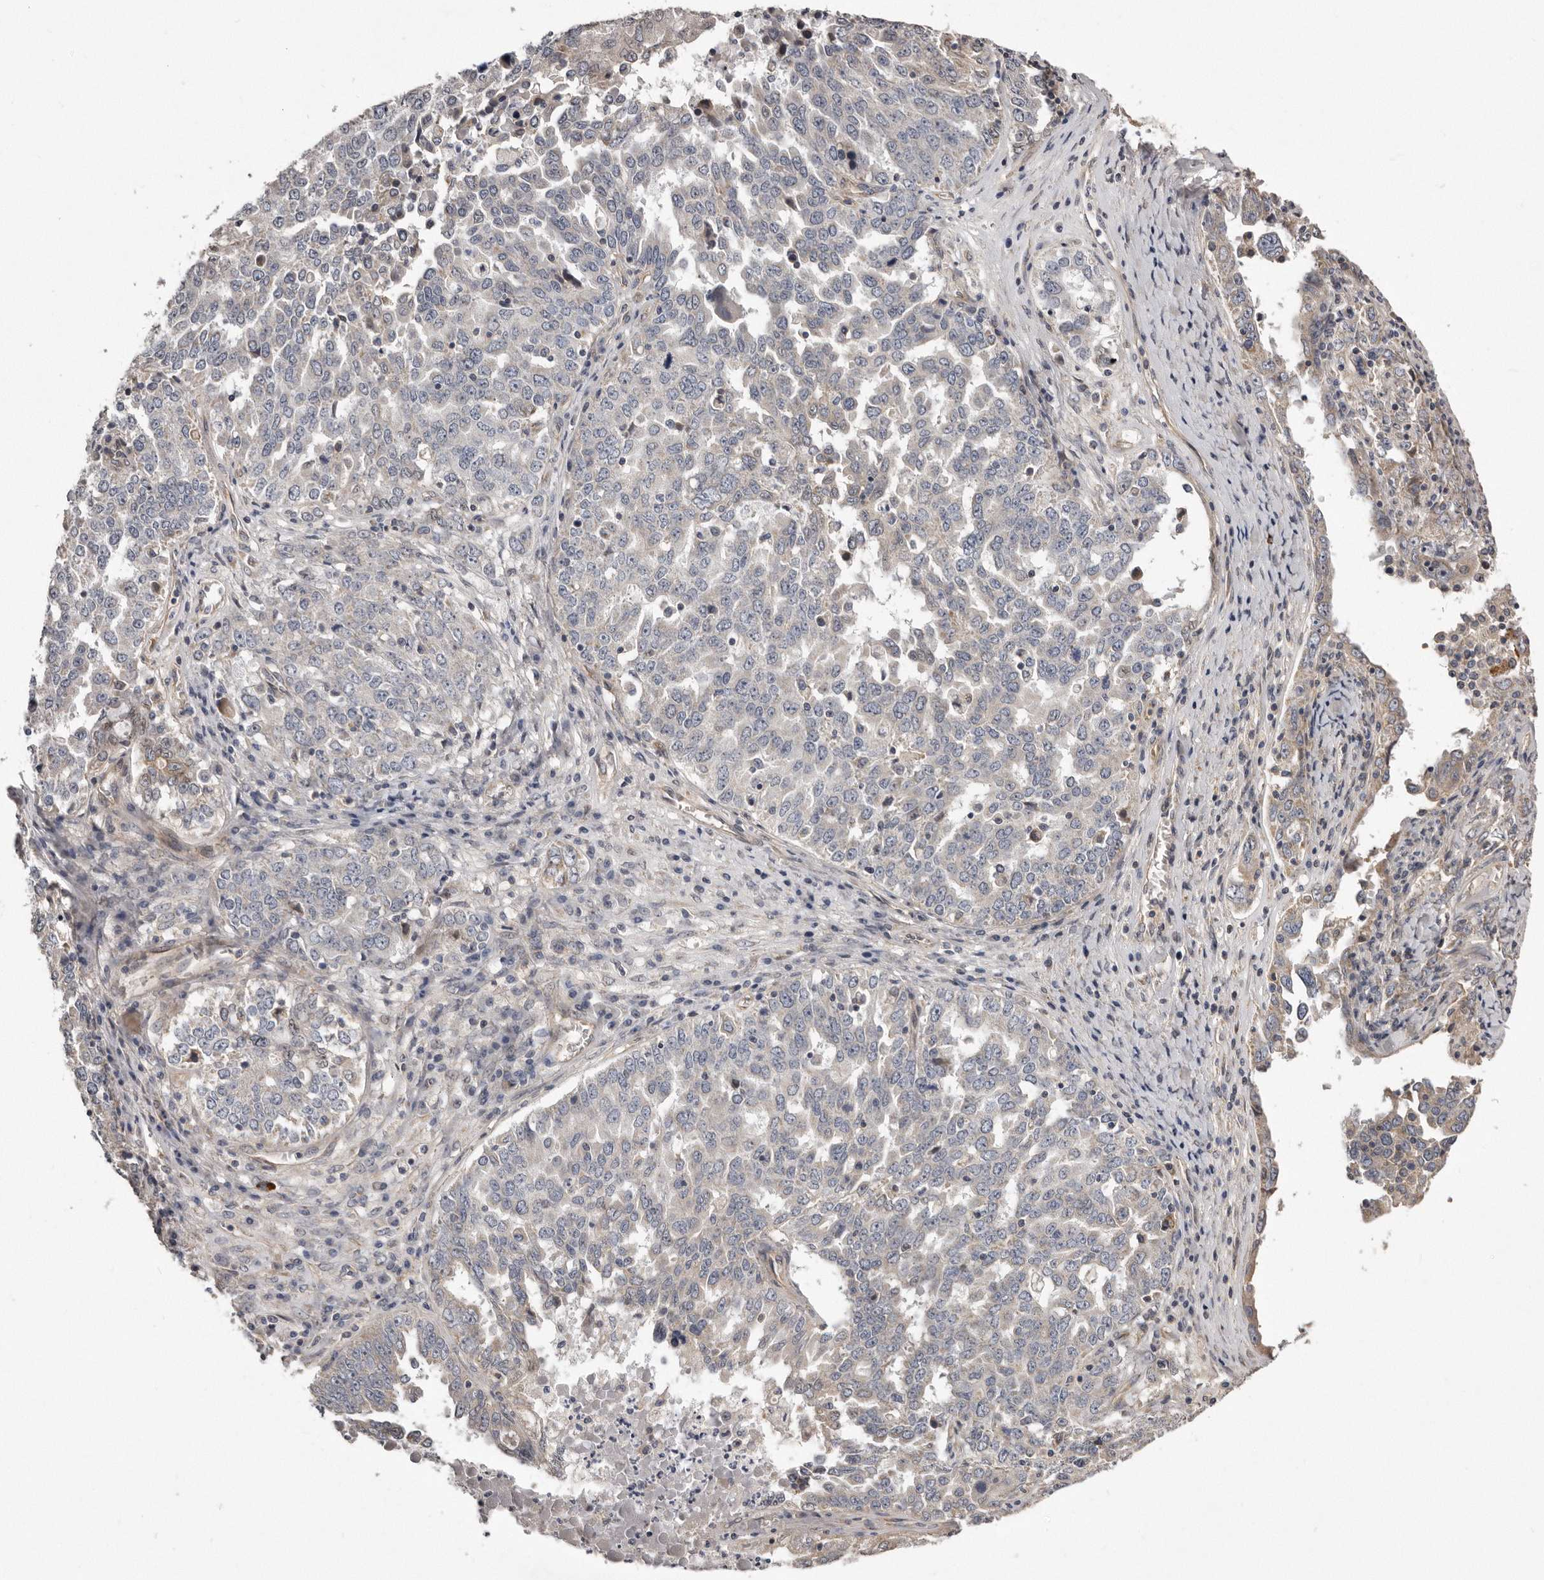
{"staining": {"intensity": "weak", "quantity": "25%-75%", "location": "cytoplasmic/membranous"}, "tissue": "ovarian cancer", "cell_type": "Tumor cells", "image_type": "cancer", "snomed": [{"axis": "morphology", "description": "Carcinoma, endometroid"}, {"axis": "topography", "description": "Ovary"}], "caption": "Endometroid carcinoma (ovarian) stained for a protein (brown) exhibits weak cytoplasmic/membranous positive expression in approximately 25%-75% of tumor cells.", "gene": "ARMCX1", "patient": {"sex": "female", "age": 62}}